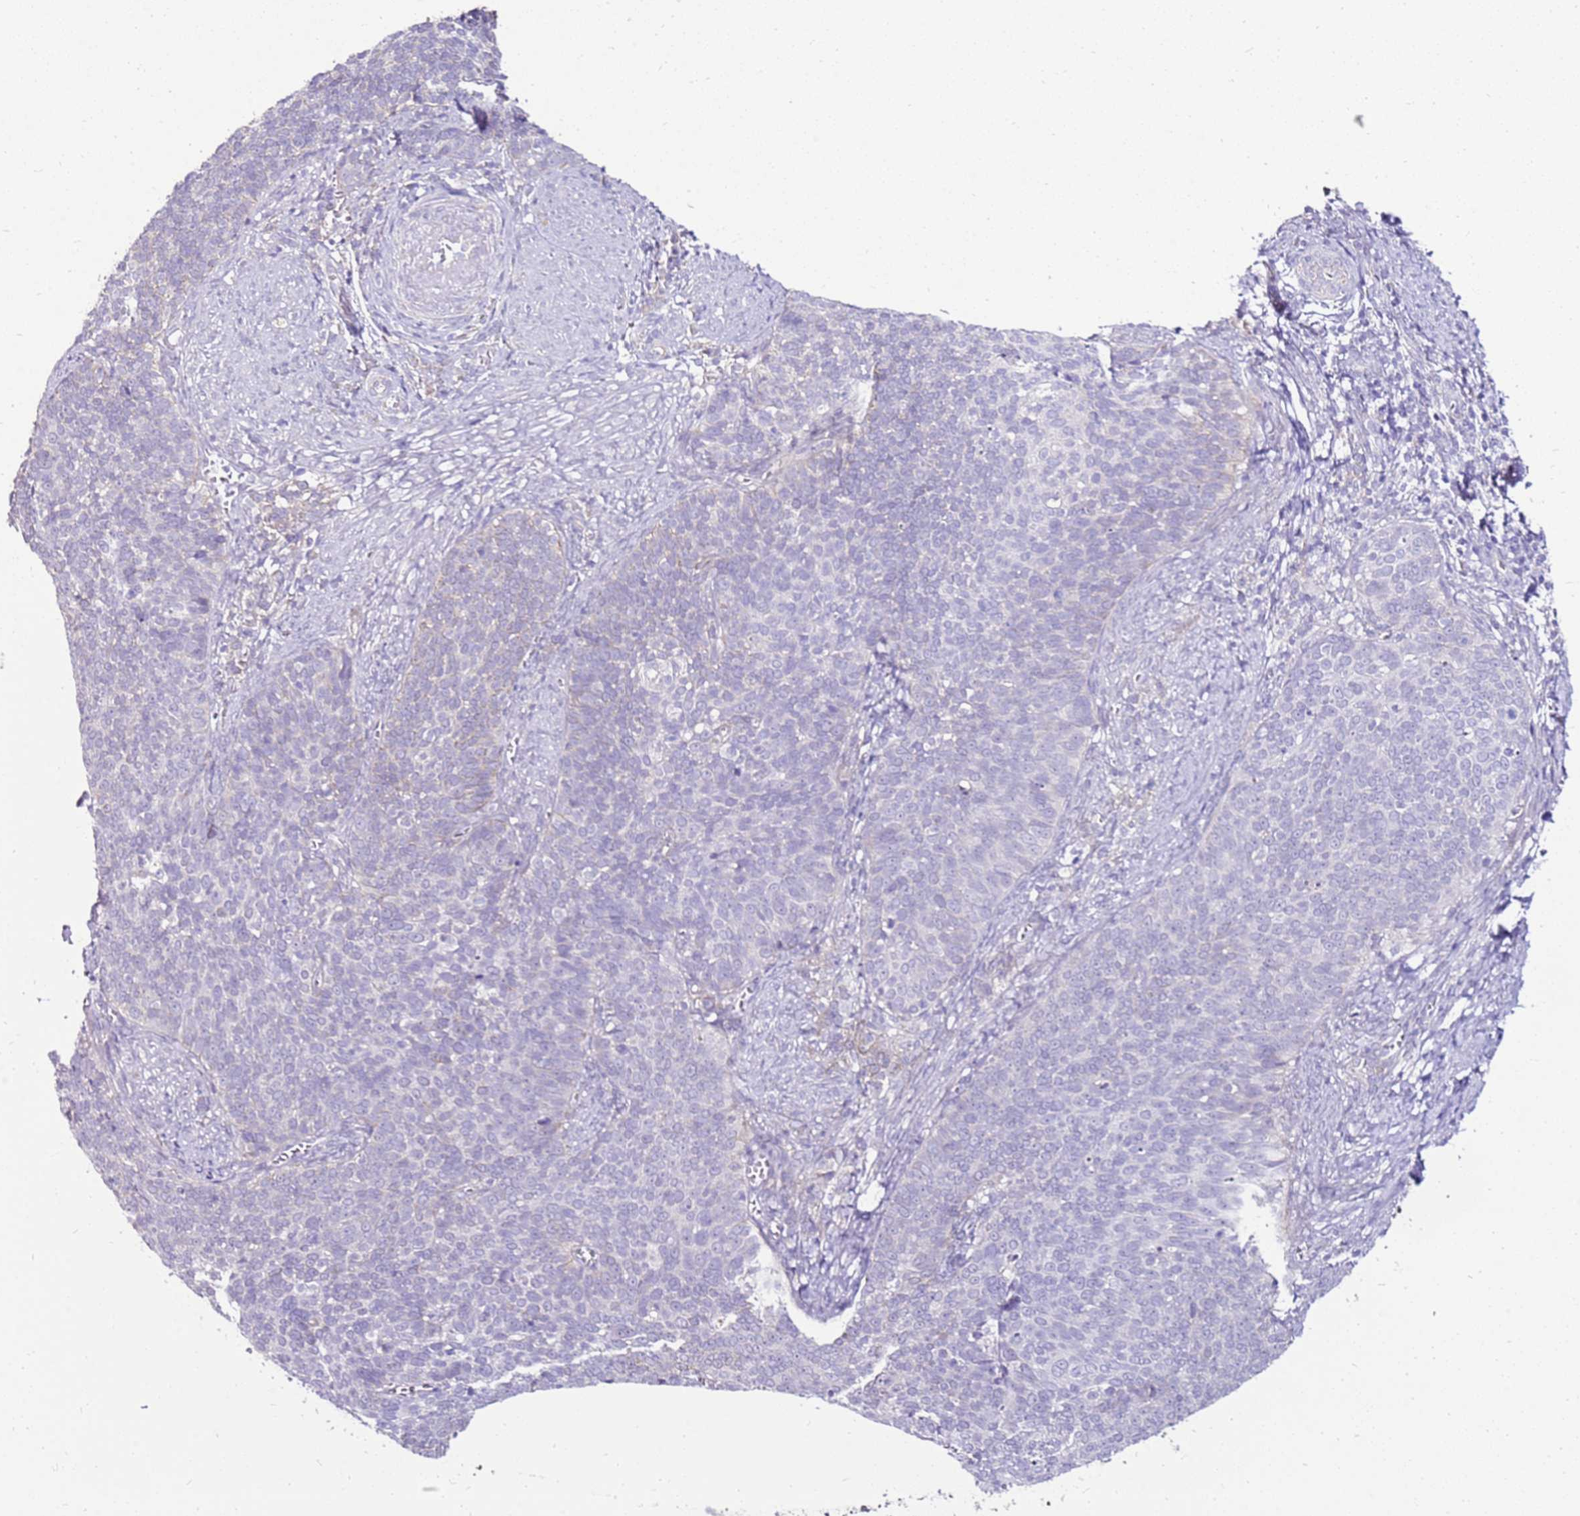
{"staining": {"intensity": "negative", "quantity": "none", "location": "none"}, "tissue": "cervical cancer", "cell_type": "Tumor cells", "image_type": "cancer", "snomed": [{"axis": "morphology", "description": "Normal tissue, NOS"}, {"axis": "morphology", "description": "Squamous cell carcinoma, NOS"}, {"axis": "topography", "description": "Cervix"}], "caption": "Immunohistochemical staining of cervical cancer shows no significant staining in tumor cells. Nuclei are stained in blue.", "gene": "SLC38A5", "patient": {"sex": "female", "age": 39}}